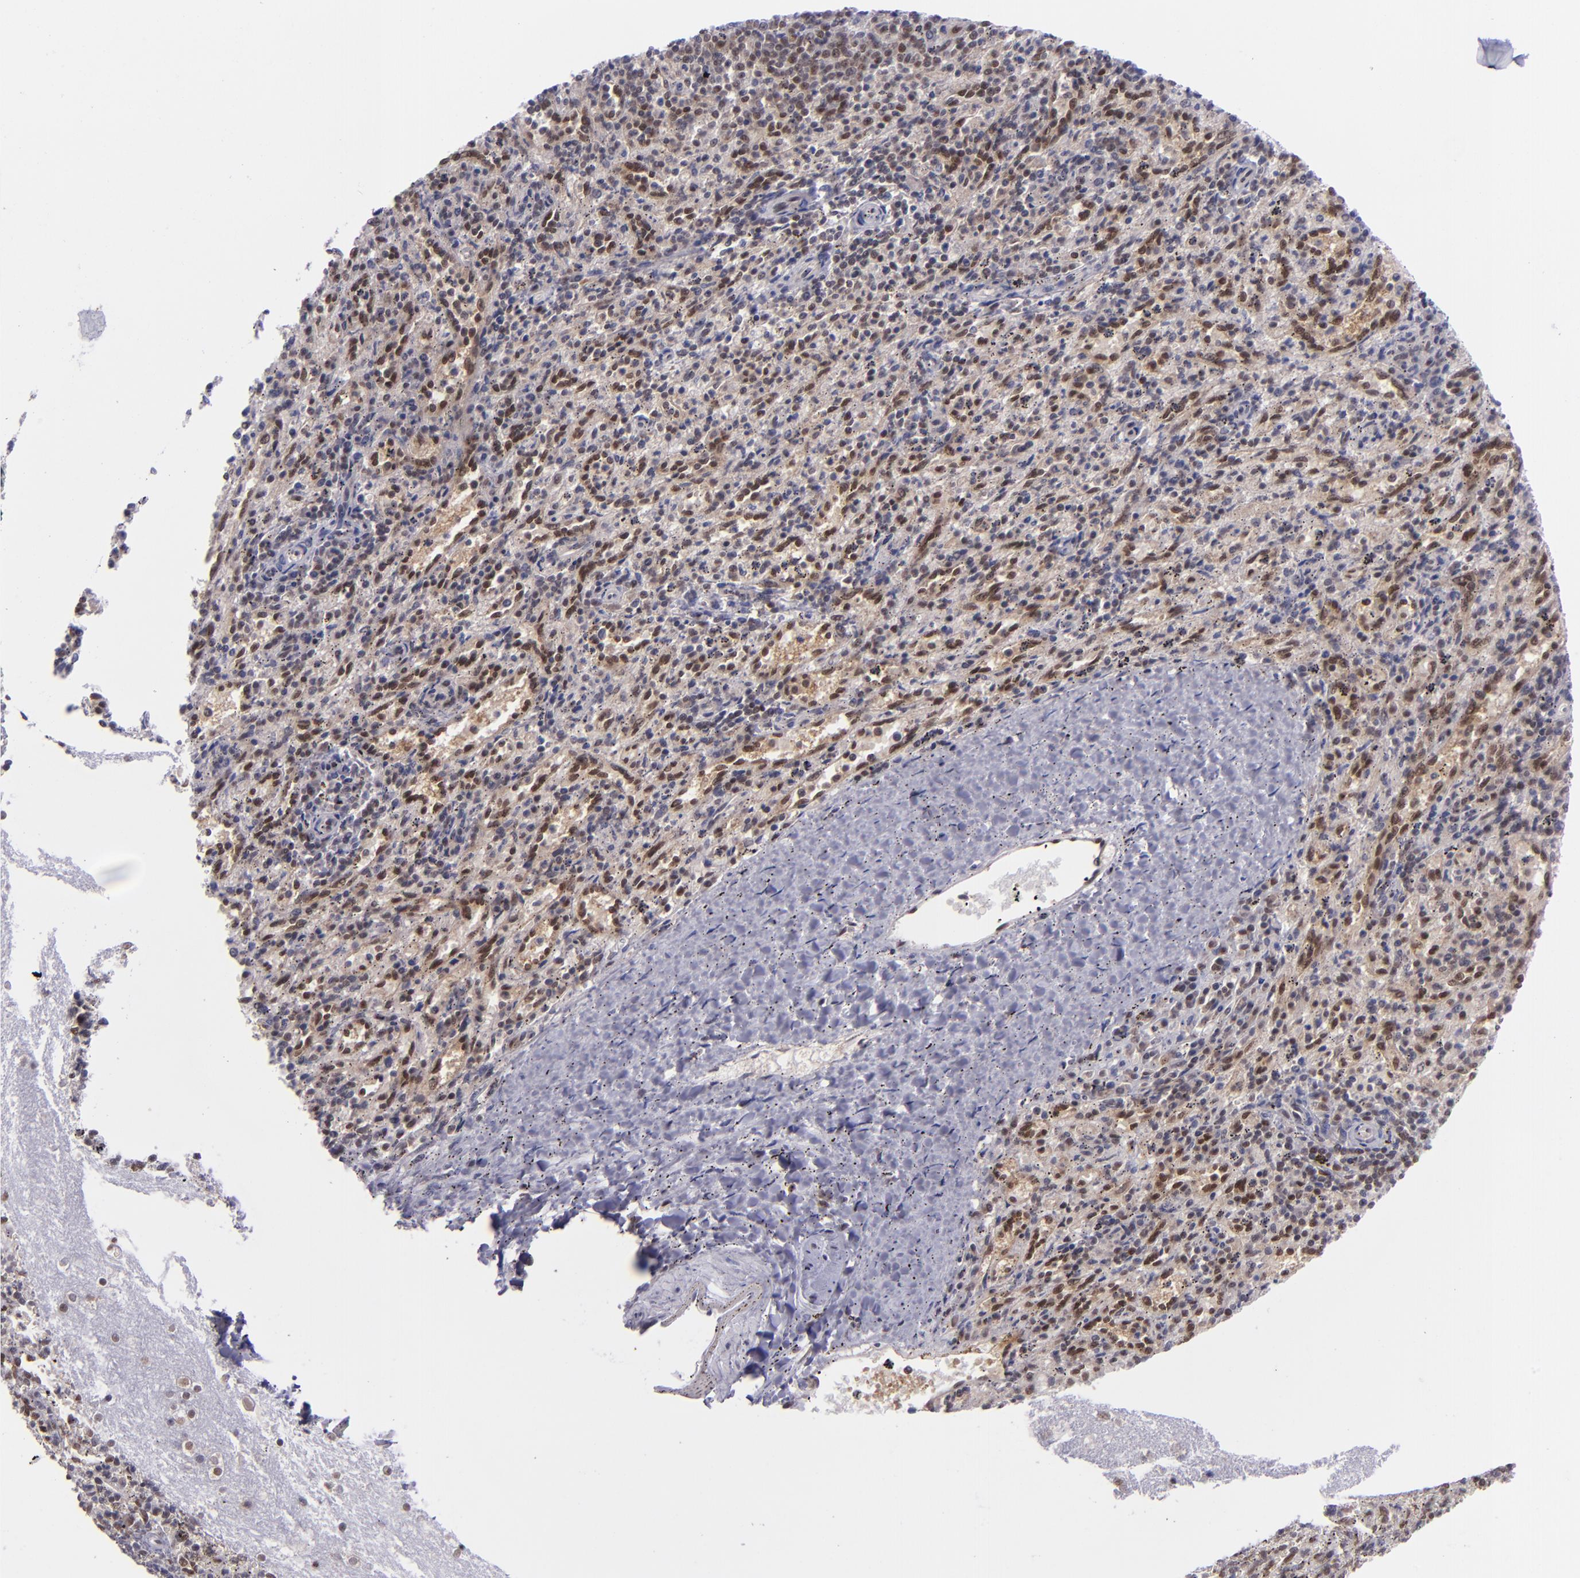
{"staining": {"intensity": "weak", "quantity": "25%-75%", "location": "nuclear"}, "tissue": "spleen", "cell_type": "Cells in red pulp", "image_type": "normal", "snomed": [{"axis": "morphology", "description": "Normal tissue, NOS"}, {"axis": "topography", "description": "Spleen"}], "caption": "Spleen stained for a protein (brown) displays weak nuclear positive staining in approximately 25%-75% of cells in red pulp.", "gene": "BAG1", "patient": {"sex": "female", "age": 10}}